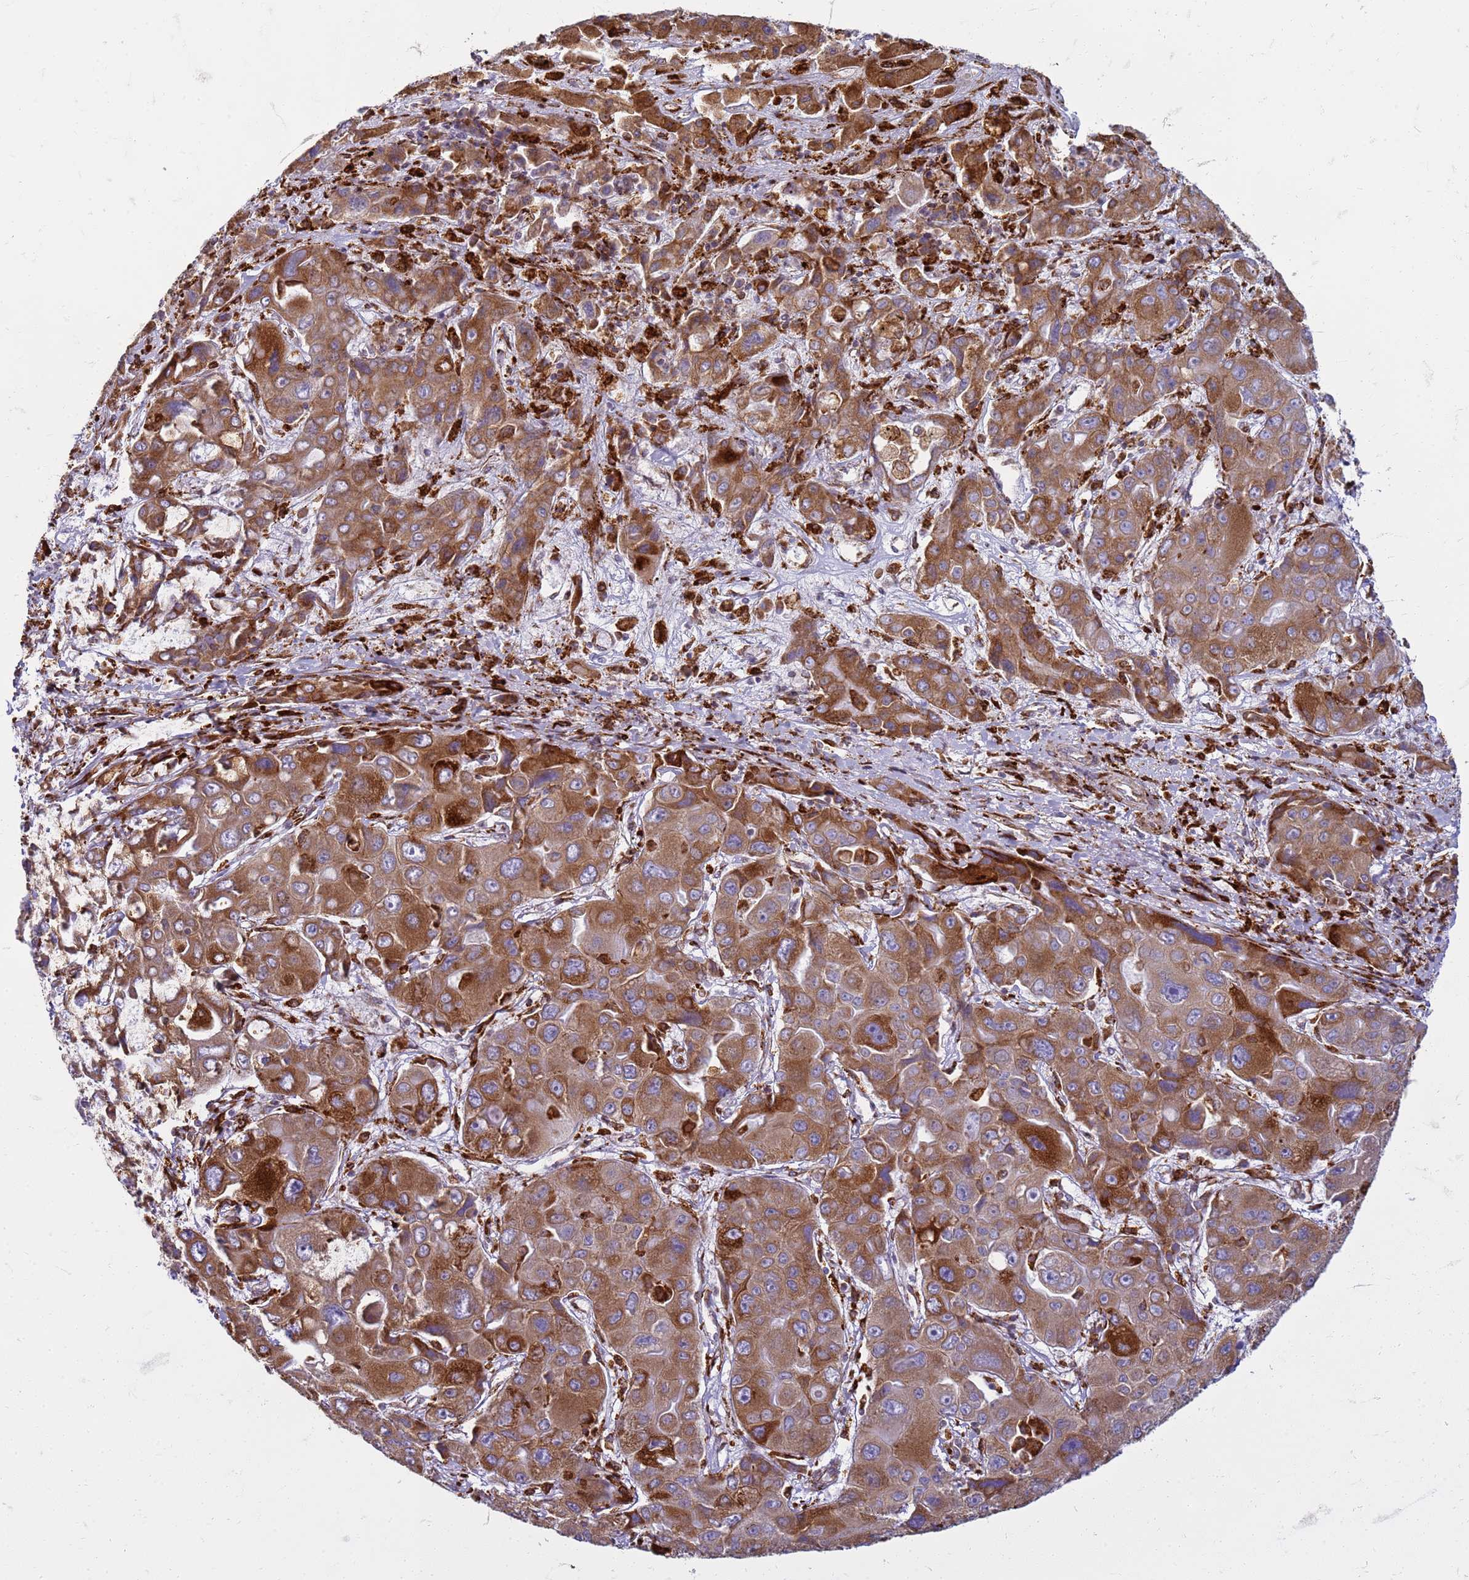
{"staining": {"intensity": "strong", "quantity": ">75%", "location": "cytoplasmic/membranous"}, "tissue": "liver cancer", "cell_type": "Tumor cells", "image_type": "cancer", "snomed": [{"axis": "morphology", "description": "Cholangiocarcinoma"}, {"axis": "topography", "description": "Liver"}], "caption": "Immunohistochemical staining of human liver cholangiocarcinoma reveals strong cytoplasmic/membranous protein staining in about >75% of tumor cells.", "gene": "PDK3", "patient": {"sex": "male", "age": 67}}